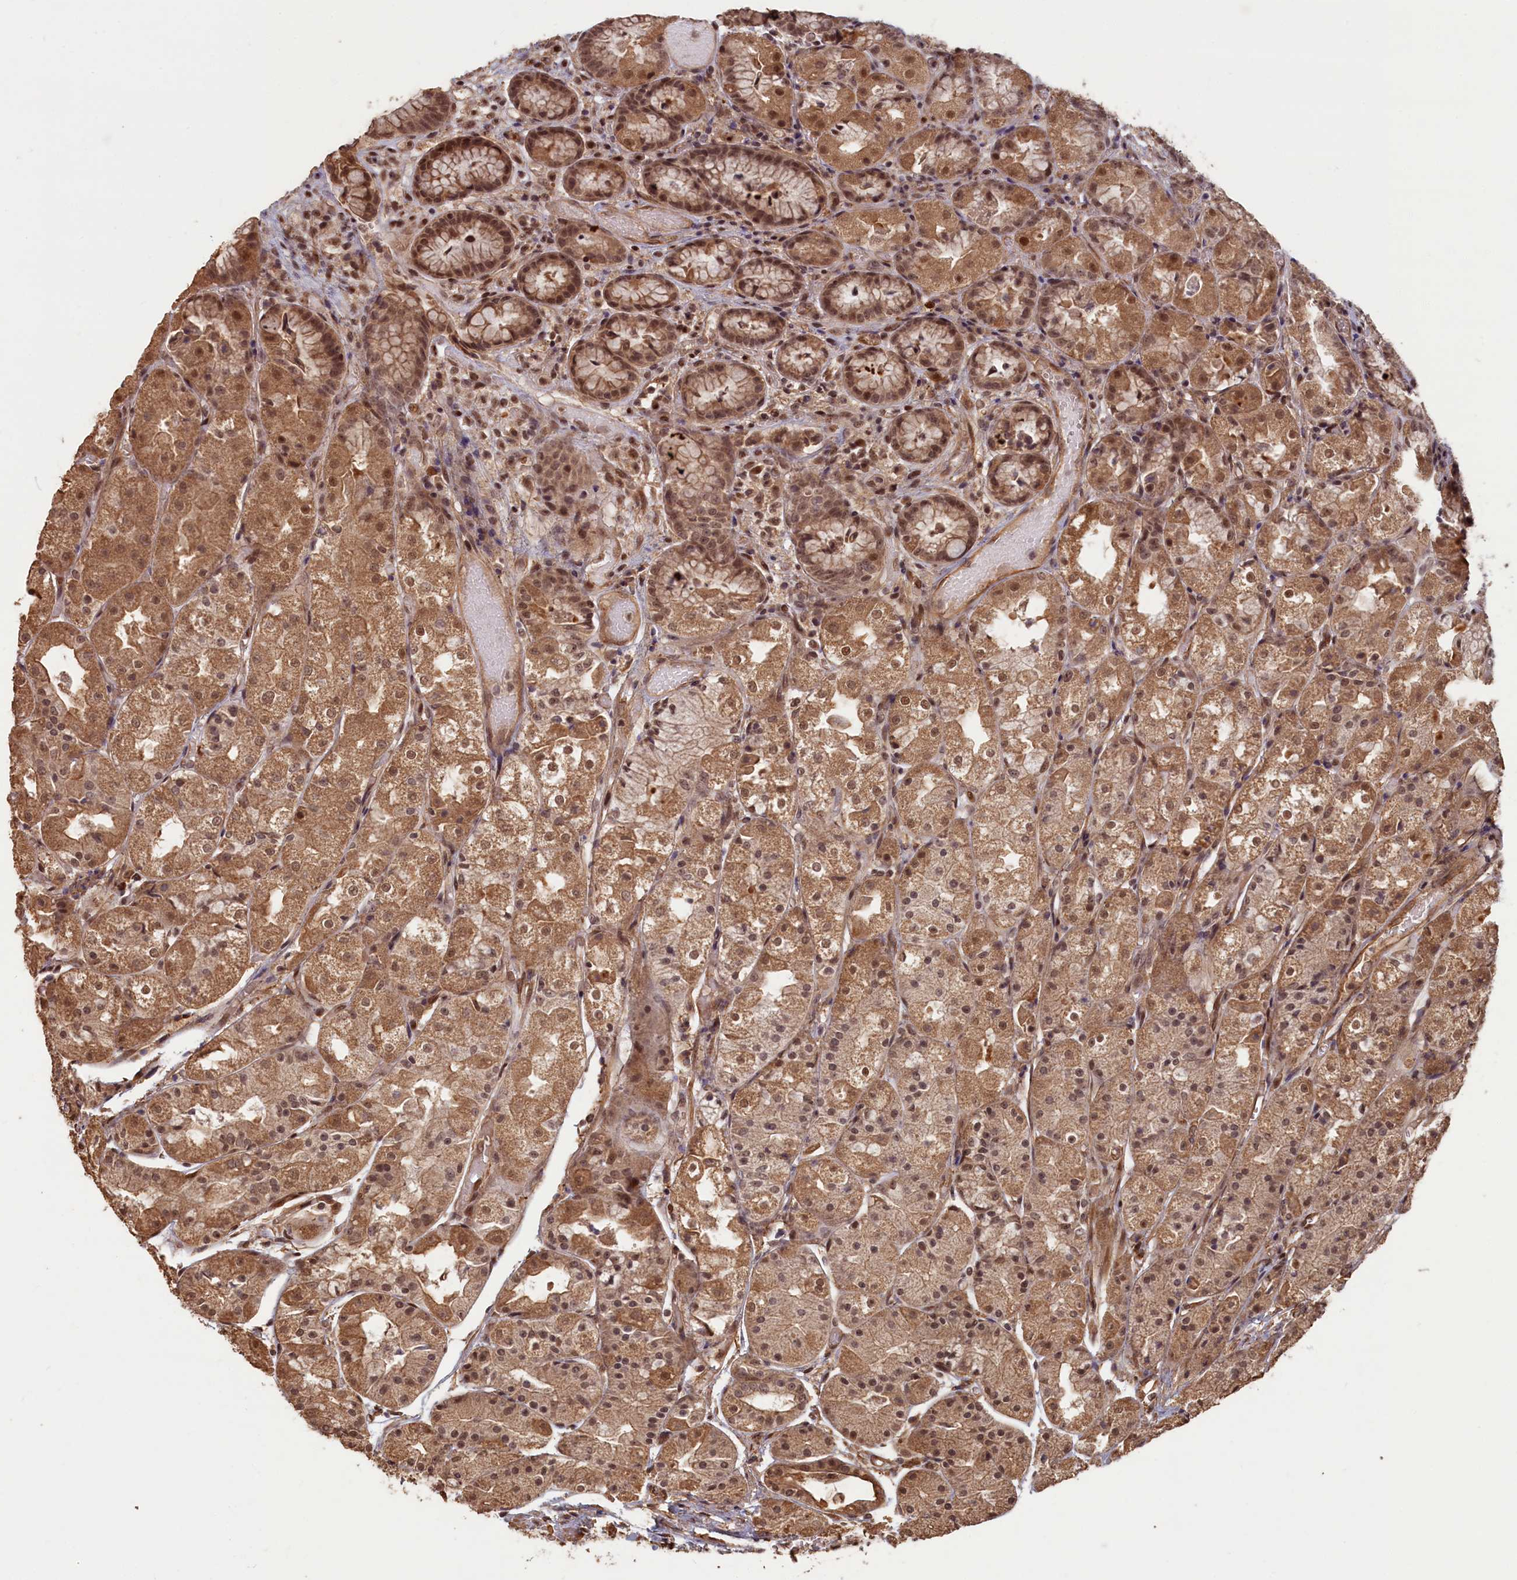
{"staining": {"intensity": "moderate", "quantity": ">75%", "location": "cytoplasmic/membranous,nuclear"}, "tissue": "stomach", "cell_type": "Glandular cells", "image_type": "normal", "snomed": [{"axis": "morphology", "description": "Normal tissue, NOS"}, {"axis": "topography", "description": "Stomach, upper"}], "caption": "The photomicrograph exhibits immunohistochemical staining of normal stomach. There is moderate cytoplasmic/membranous,nuclear staining is present in approximately >75% of glandular cells. The protein of interest is shown in brown color, while the nuclei are stained blue.", "gene": "HIF3A", "patient": {"sex": "male", "age": 72}}